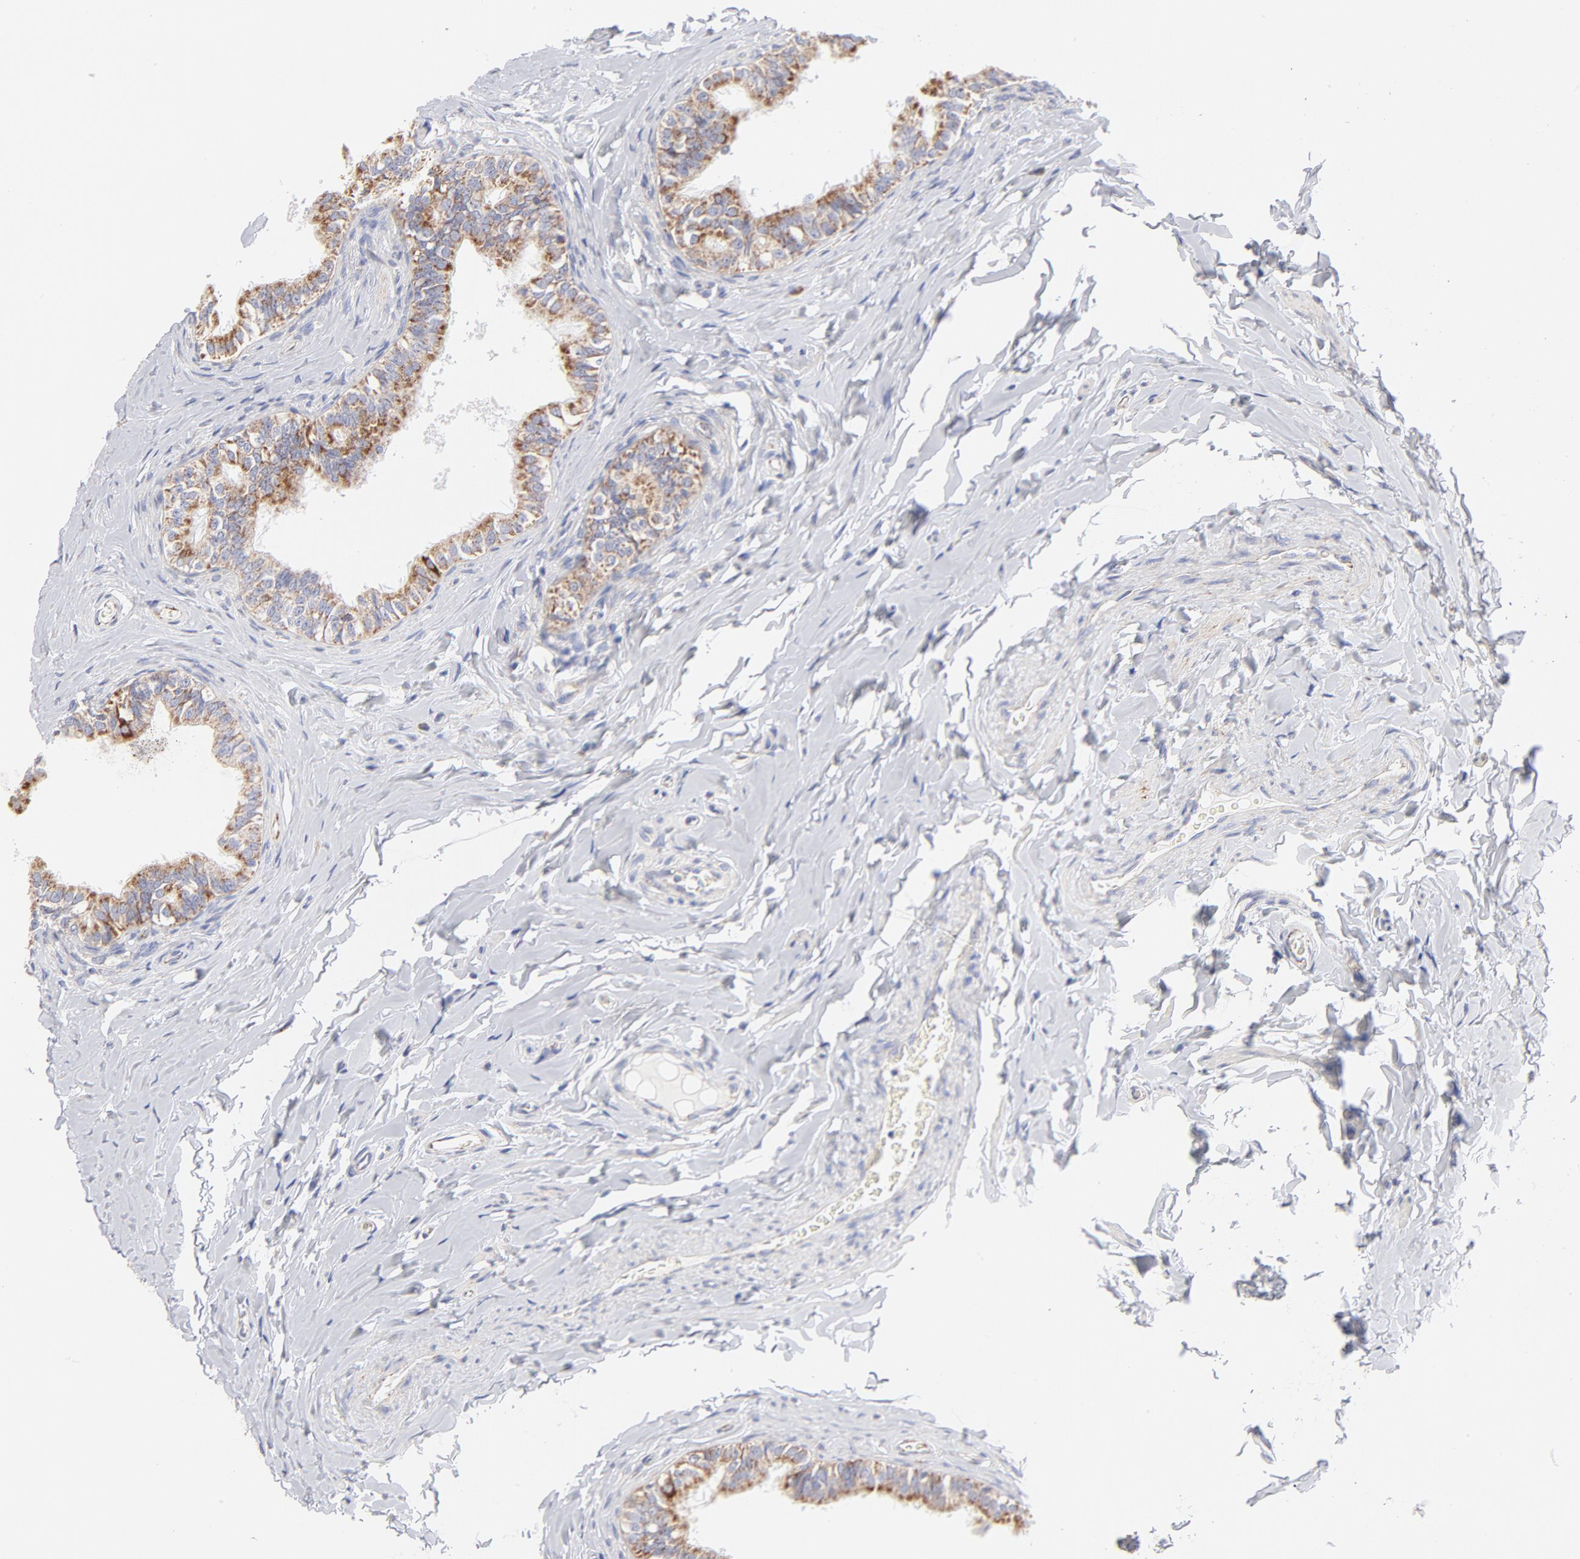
{"staining": {"intensity": "moderate", "quantity": "<25%", "location": "cytoplasmic/membranous"}, "tissue": "epididymis", "cell_type": "Glandular cells", "image_type": "normal", "snomed": [{"axis": "morphology", "description": "Normal tissue, NOS"}, {"axis": "topography", "description": "Soft tissue"}, {"axis": "topography", "description": "Epididymis"}], "caption": "Unremarkable epididymis shows moderate cytoplasmic/membranous staining in about <25% of glandular cells, visualized by immunohistochemistry.", "gene": "TIMM8A", "patient": {"sex": "male", "age": 26}}